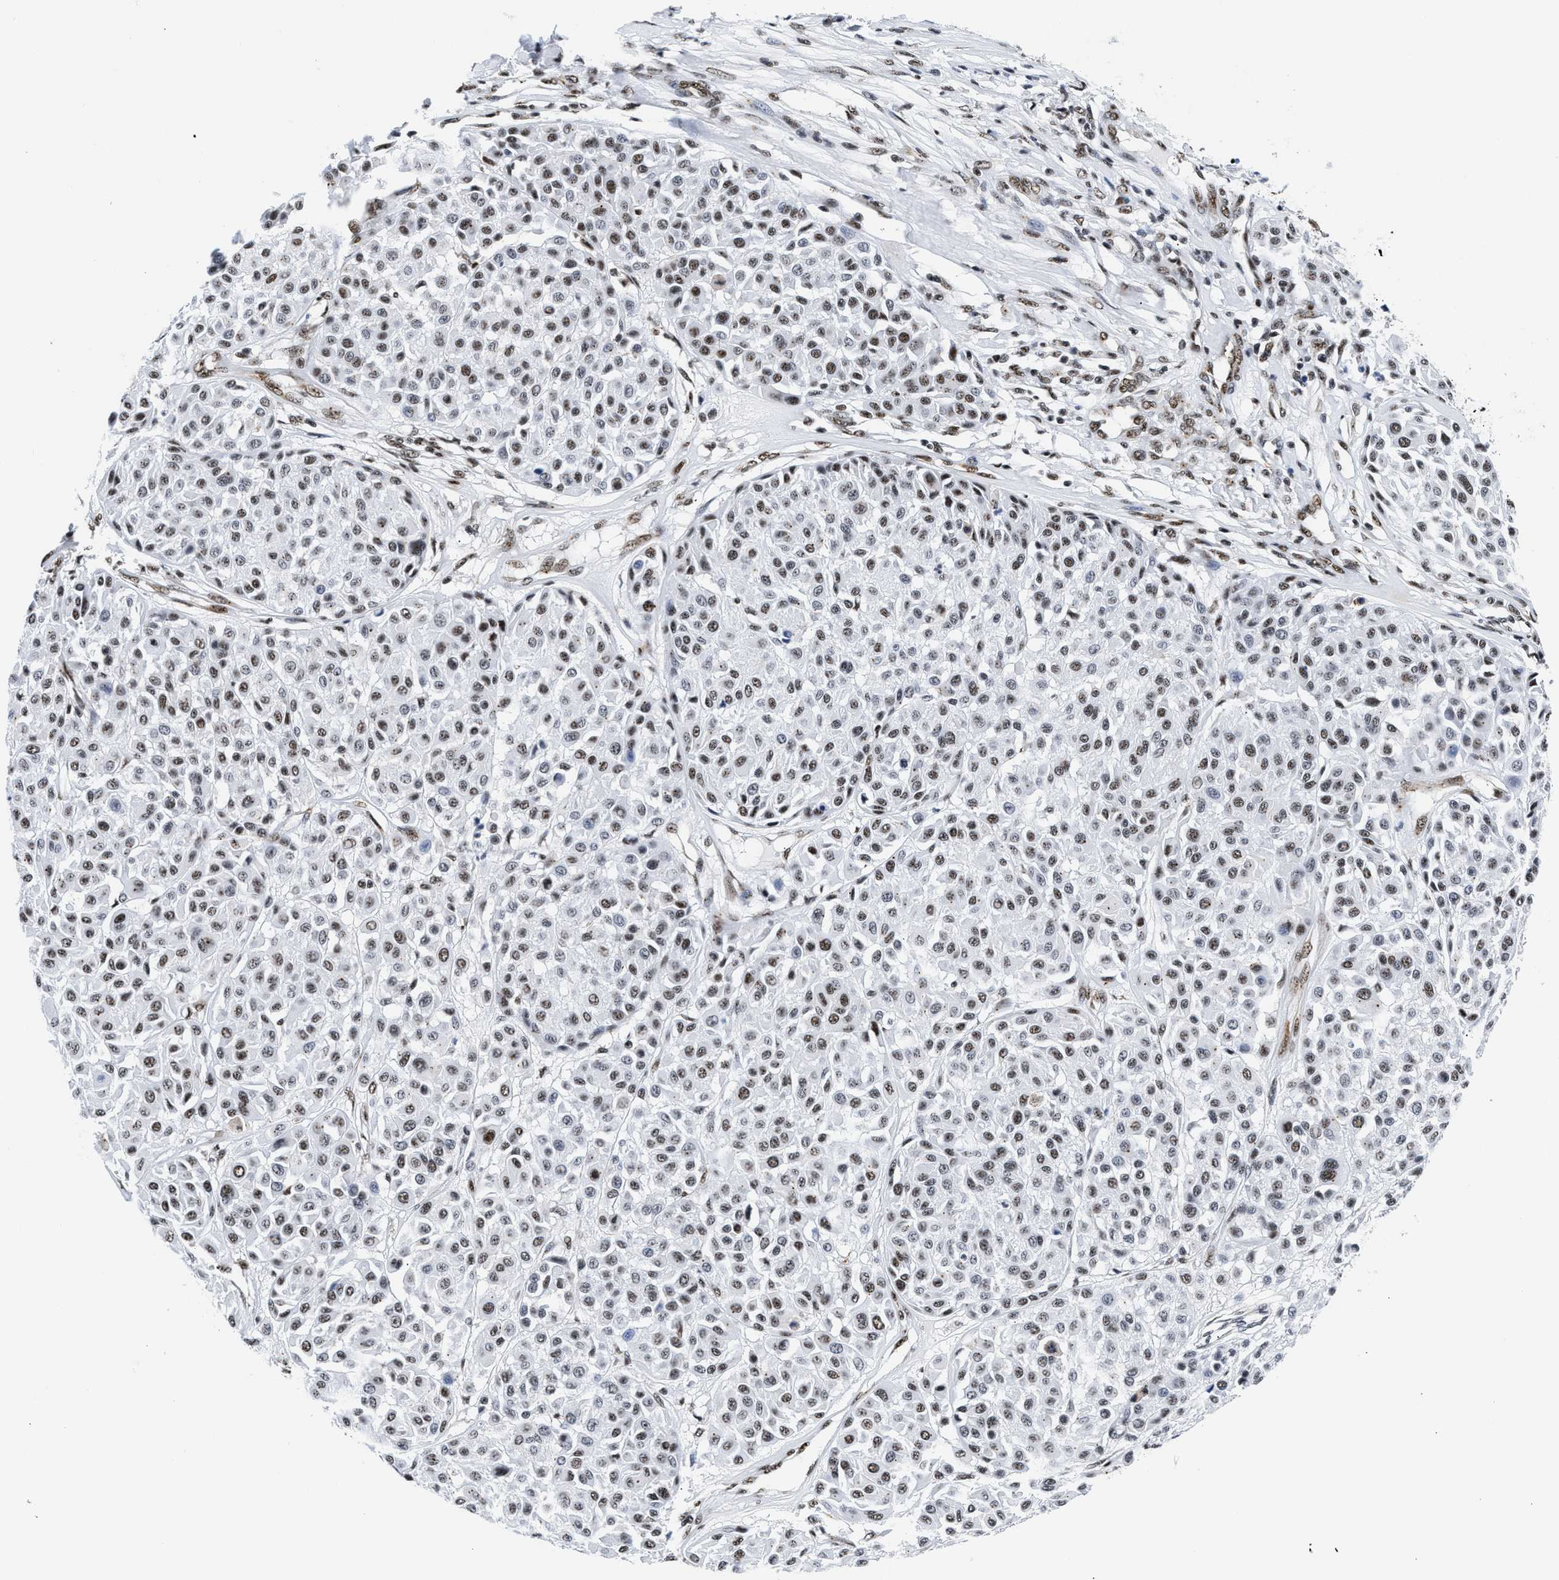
{"staining": {"intensity": "moderate", "quantity": "25%-75%", "location": "nuclear"}, "tissue": "melanoma", "cell_type": "Tumor cells", "image_type": "cancer", "snomed": [{"axis": "morphology", "description": "Malignant melanoma, Metastatic site"}, {"axis": "topography", "description": "Soft tissue"}], "caption": "Protein staining shows moderate nuclear positivity in approximately 25%-75% of tumor cells in melanoma.", "gene": "RBM8A", "patient": {"sex": "male", "age": 41}}